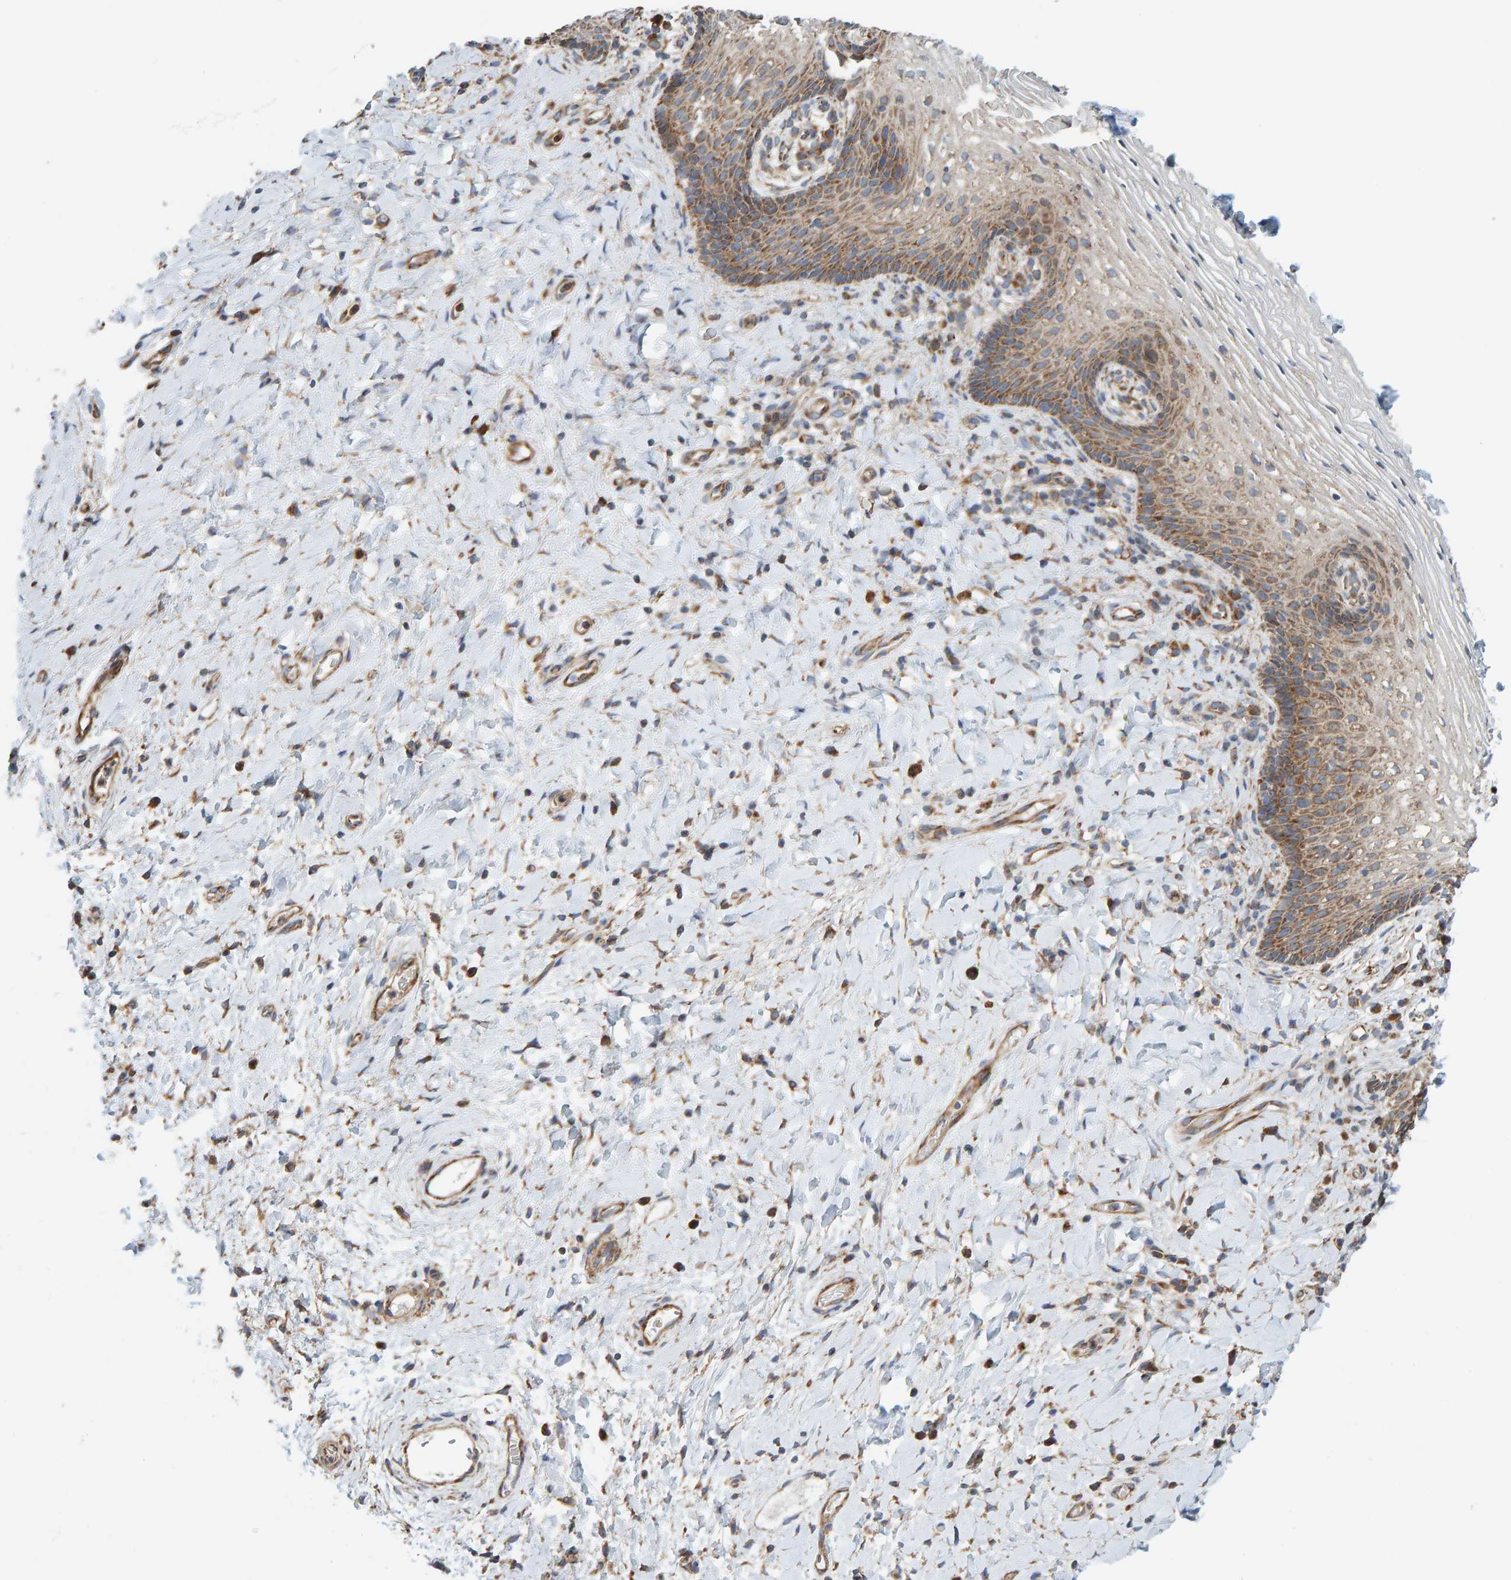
{"staining": {"intensity": "moderate", "quantity": ">75%", "location": "cytoplasmic/membranous"}, "tissue": "vagina", "cell_type": "Squamous epithelial cells", "image_type": "normal", "snomed": [{"axis": "morphology", "description": "Normal tissue, NOS"}, {"axis": "topography", "description": "Vagina"}], "caption": "Immunohistochemical staining of unremarkable human vagina exhibits medium levels of moderate cytoplasmic/membranous positivity in about >75% of squamous epithelial cells. The protein is stained brown, and the nuclei are stained in blue (DAB (3,3'-diaminobenzidine) IHC with brightfield microscopy, high magnification).", "gene": "MRPL45", "patient": {"sex": "female", "age": 60}}